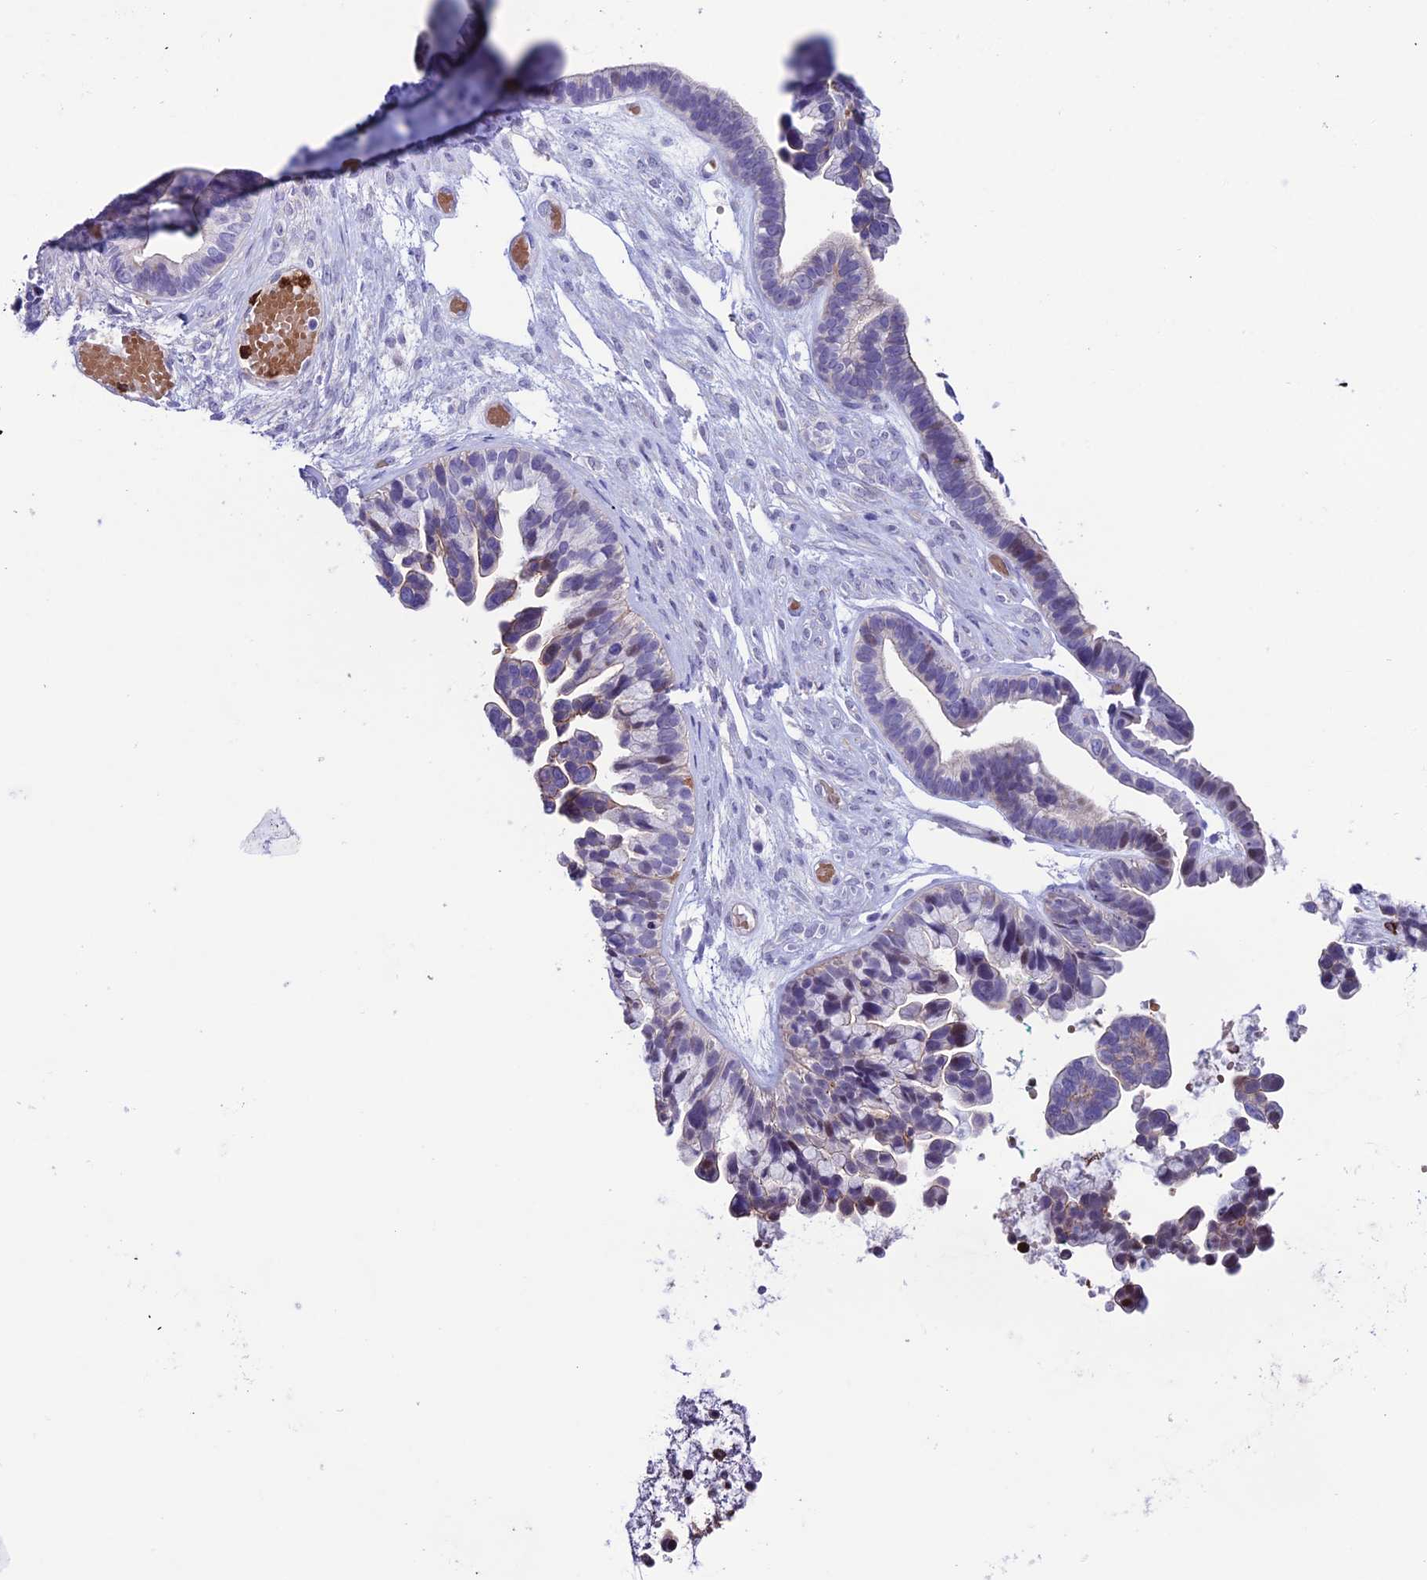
{"staining": {"intensity": "weak", "quantity": "<25%", "location": "nuclear"}, "tissue": "ovarian cancer", "cell_type": "Tumor cells", "image_type": "cancer", "snomed": [{"axis": "morphology", "description": "Cystadenocarcinoma, serous, NOS"}, {"axis": "topography", "description": "Ovary"}], "caption": "Immunohistochemistry of ovarian cancer (serous cystadenocarcinoma) demonstrates no expression in tumor cells.", "gene": "COL6A6", "patient": {"sex": "female", "age": 56}}